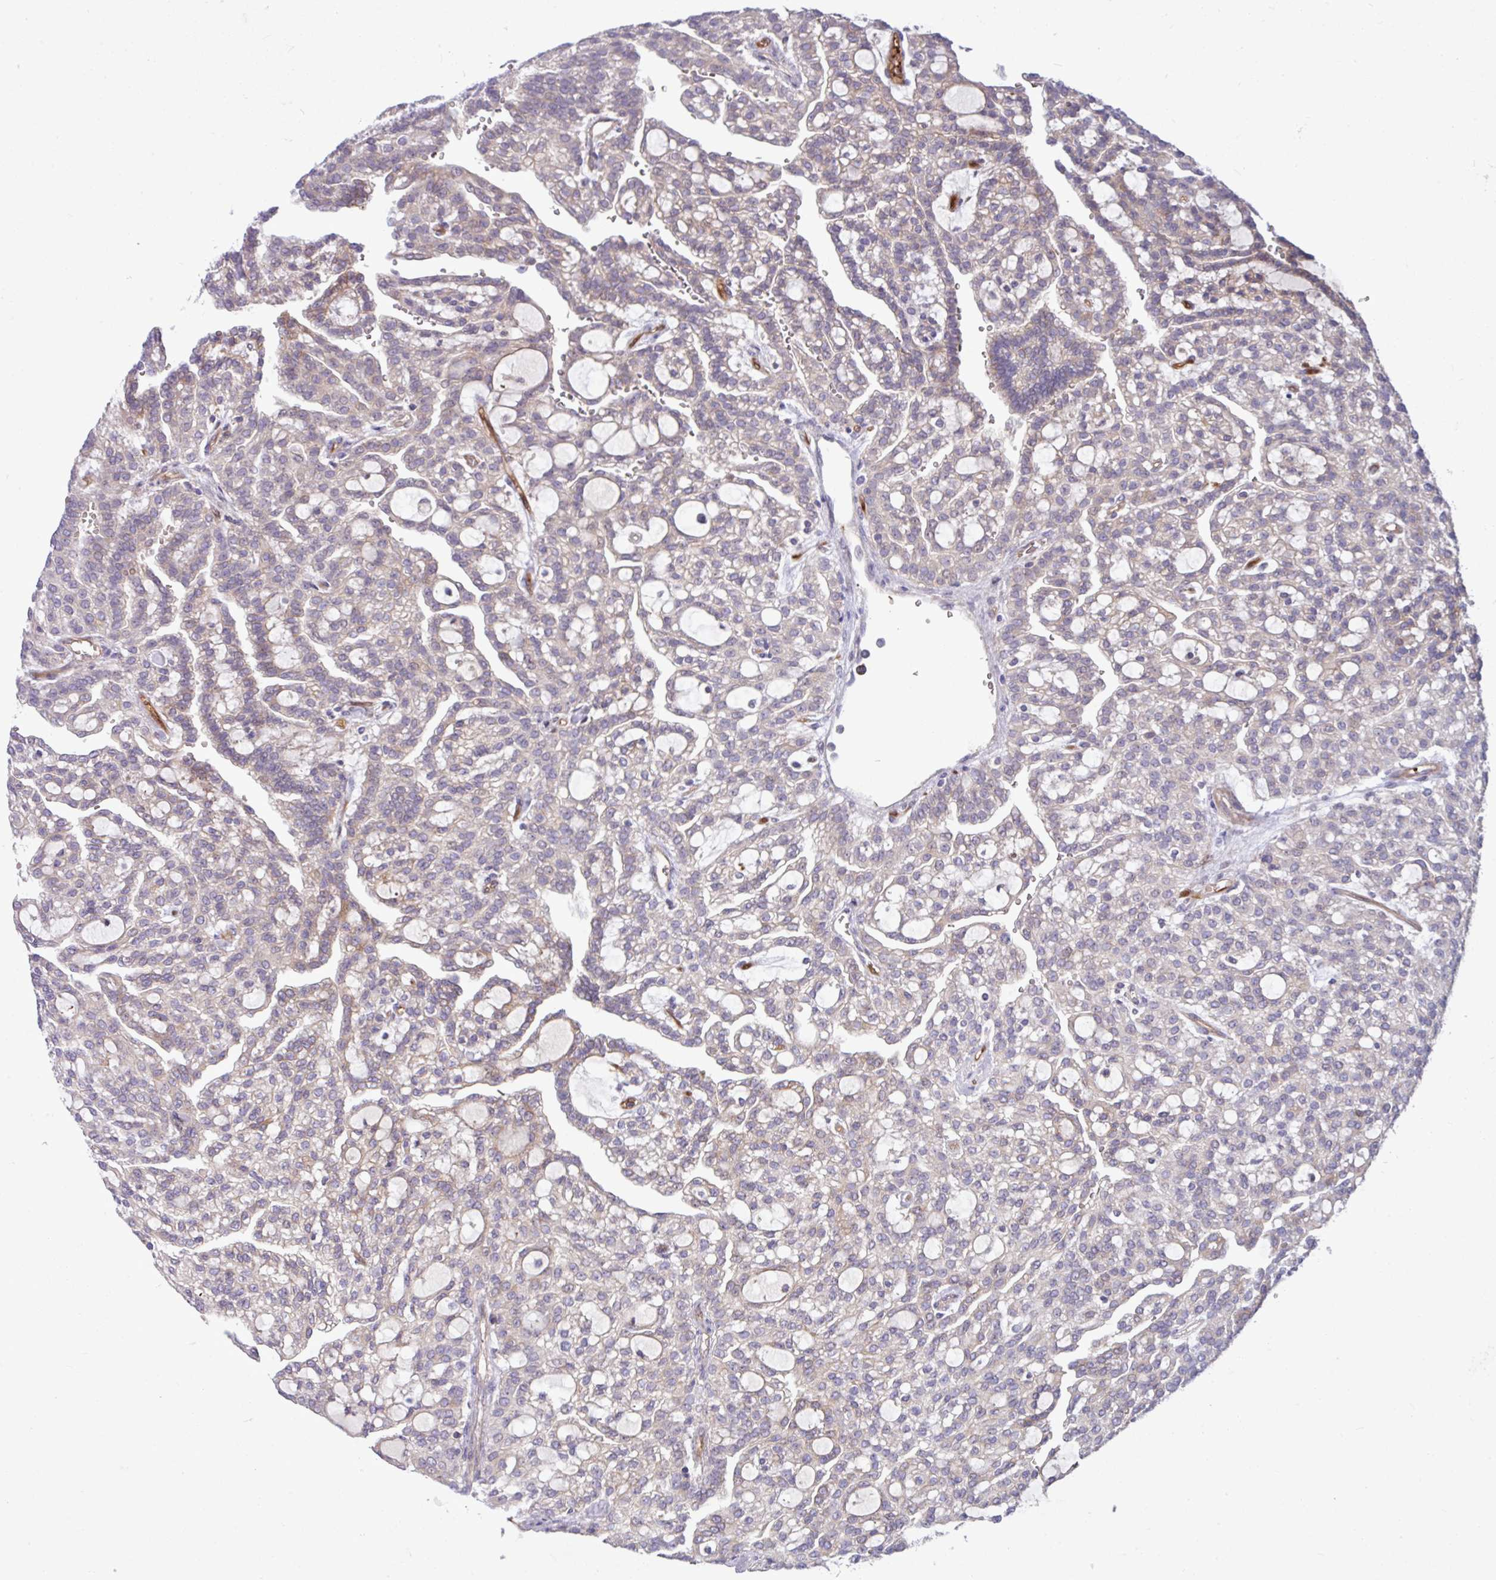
{"staining": {"intensity": "weak", "quantity": "25%-75%", "location": "cytoplasmic/membranous"}, "tissue": "renal cancer", "cell_type": "Tumor cells", "image_type": "cancer", "snomed": [{"axis": "morphology", "description": "Adenocarcinoma, NOS"}, {"axis": "topography", "description": "Kidney"}], "caption": "Tumor cells display low levels of weak cytoplasmic/membranous expression in about 25%-75% of cells in human renal cancer (adenocarcinoma).", "gene": "B4GALNT4", "patient": {"sex": "male", "age": 63}}